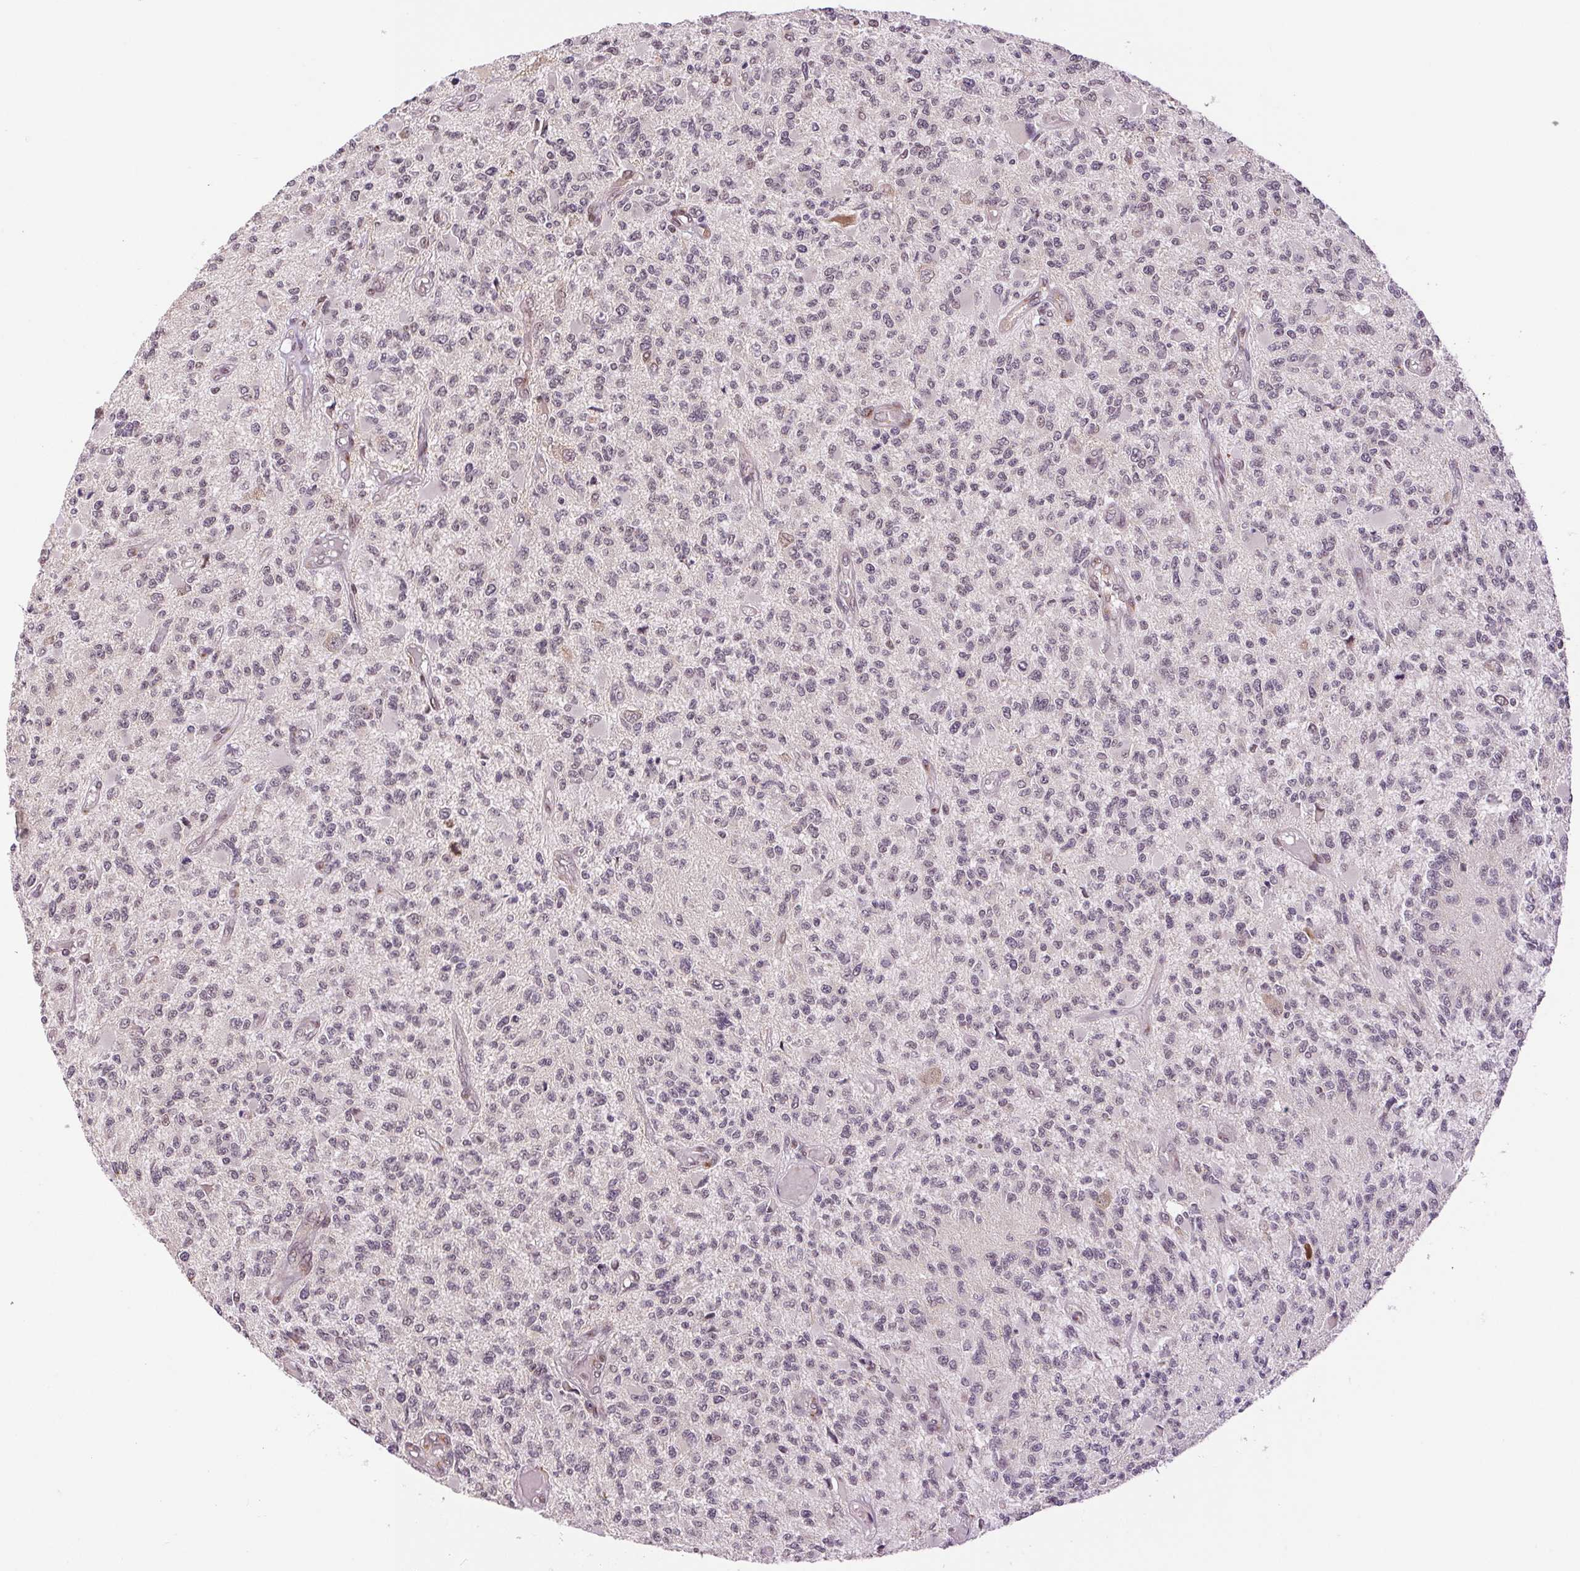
{"staining": {"intensity": "negative", "quantity": "none", "location": "none"}, "tissue": "glioma", "cell_type": "Tumor cells", "image_type": "cancer", "snomed": [{"axis": "morphology", "description": "Glioma, malignant, High grade"}, {"axis": "topography", "description": "Brain"}], "caption": "Tumor cells are negative for protein expression in human glioma. (DAB IHC with hematoxylin counter stain).", "gene": "GRHL3", "patient": {"sex": "female", "age": 63}}